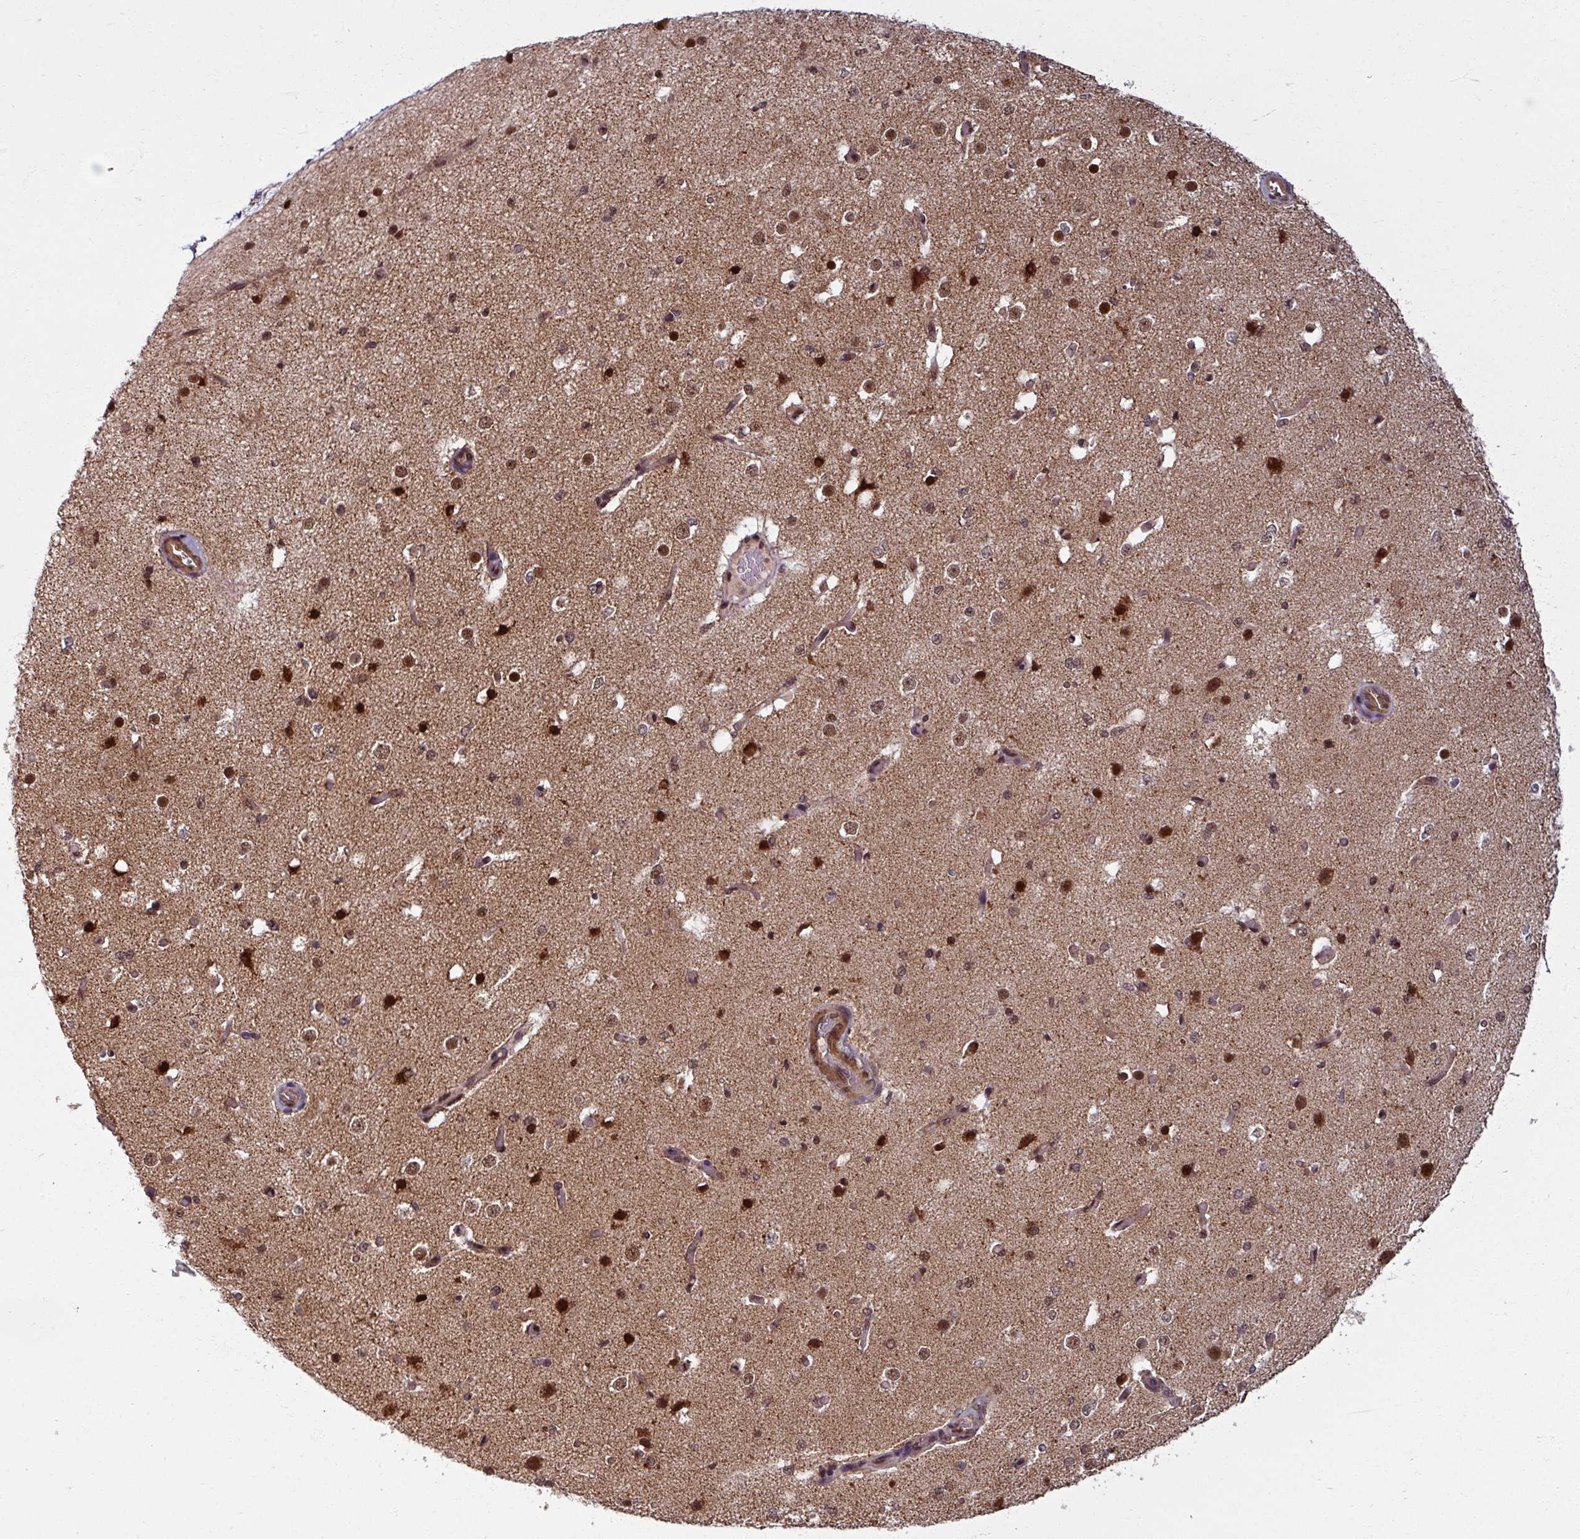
{"staining": {"intensity": "moderate", "quantity": "25%-75%", "location": "cytoplasmic/membranous,nuclear"}, "tissue": "cerebral cortex", "cell_type": "Endothelial cells", "image_type": "normal", "snomed": [{"axis": "morphology", "description": "Normal tissue, NOS"}, {"axis": "morphology", "description": "Inflammation, NOS"}, {"axis": "topography", "description": "Cerebral cortex"}], "caption": "Protein staining of normal cerebral cortex shows moderate cytoplasmic/membranous,nuclear expression in approximately 25%-75% of endothelial cells. The protein of interest is stained brown, and the nuclei are stained in blue (DAB (3,3'-diaminobenzidine) IHC with brightfield microscopy, high magnification).", "gene": "SWI5", "patient": {"sex": "male", "age": 6}}